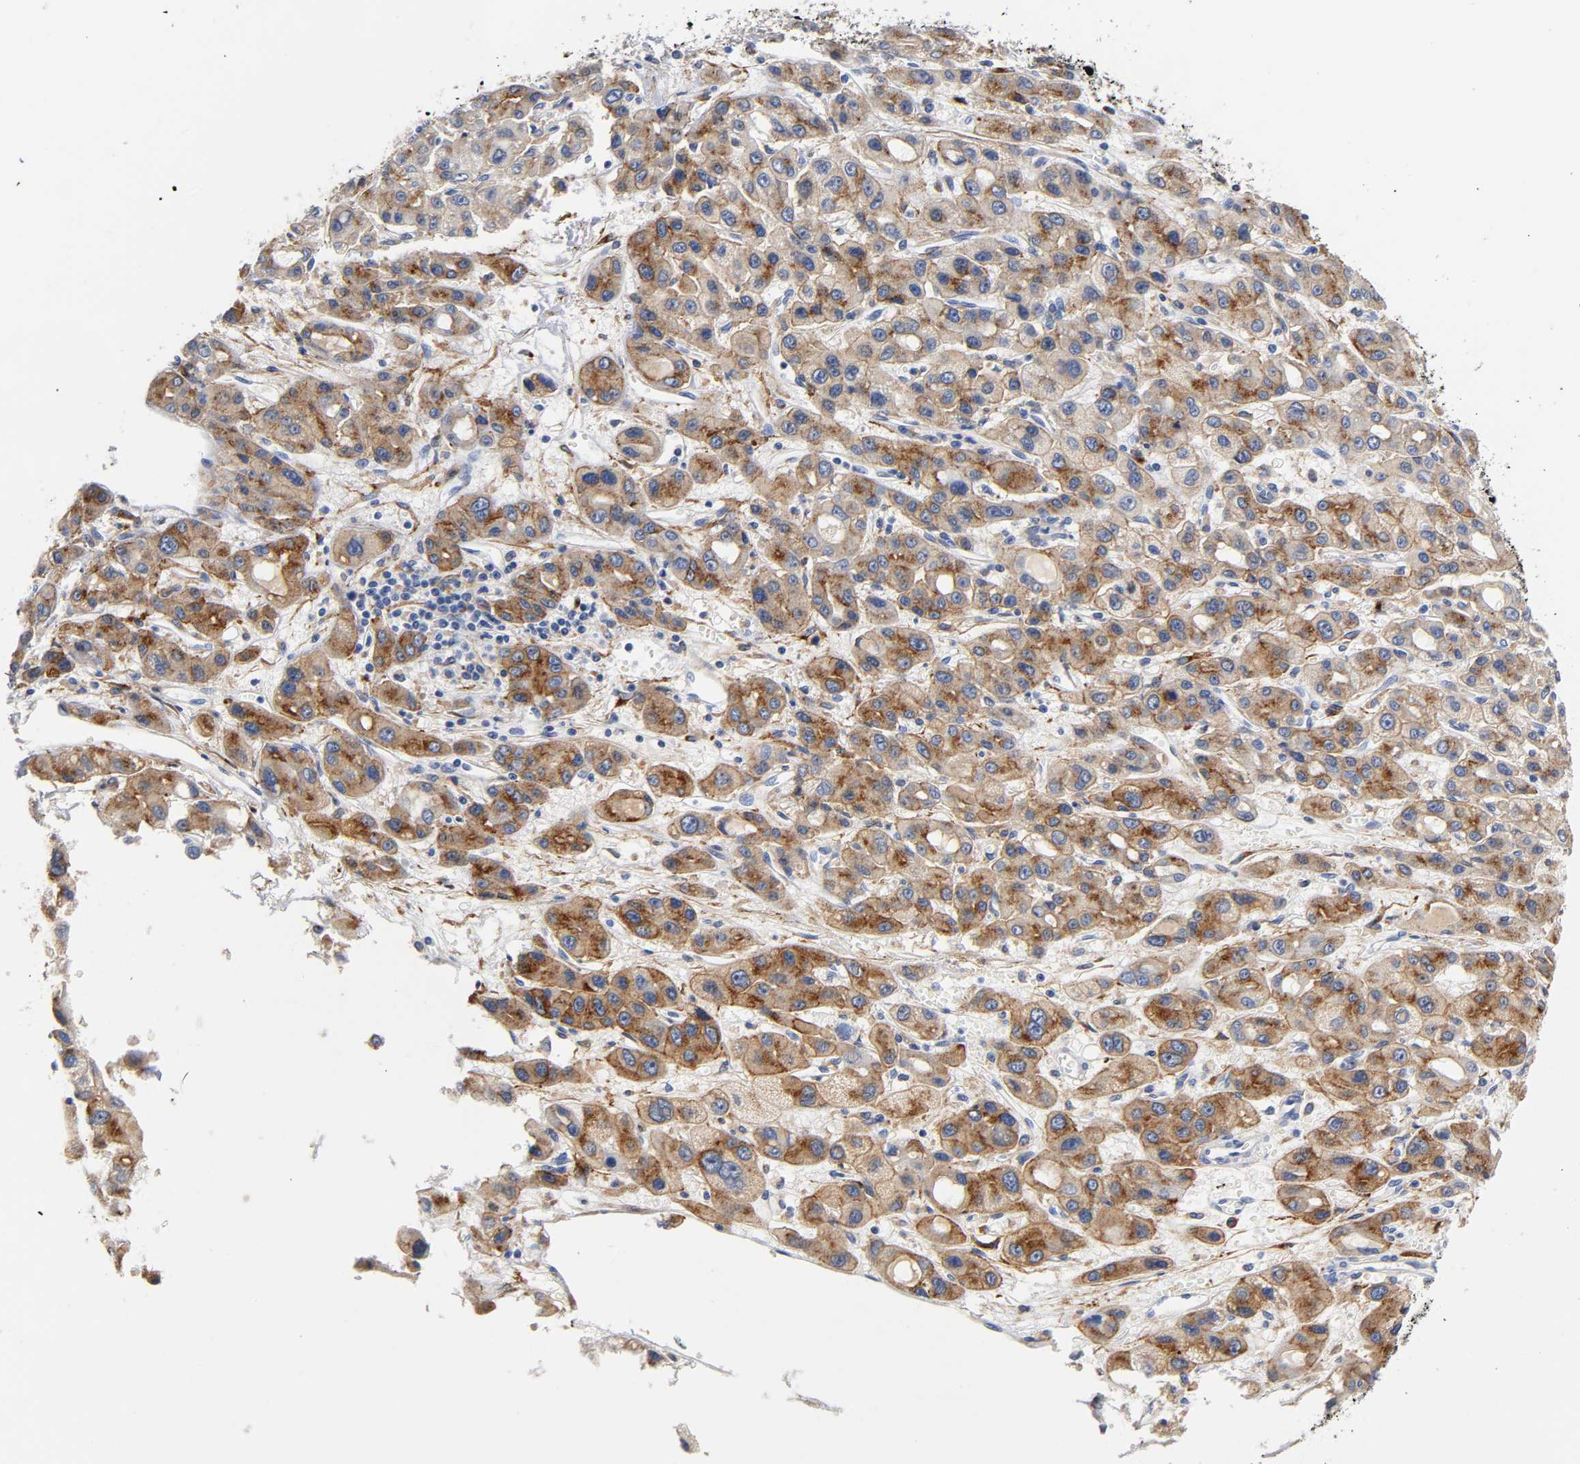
{"staining": {"intensity": "strong", "quantity": ">75%", "location": "cytoplasmic/membranous"}, "tissue": "liver cancer", "cell_type": "Tumor cells", "image_type": "cancer", "snomed": [{"axis": "morphology", "description": "Carcinoma, Hepatocellular, NOS"}, {"axis": "topography", "description": "Liver"}], "caption": "IHC of human hepatocellular carcinoma (liver) reveals high levels of strong cytoplasmic/membranous positivity in approximately >75% of tumor cells. Using DAB (brown) and hematoxylin (blue) stains, captured at high magnification using brightfield microscopy.", "gene": "LRP1", "patient": {"sex": "male", "age": 55}}